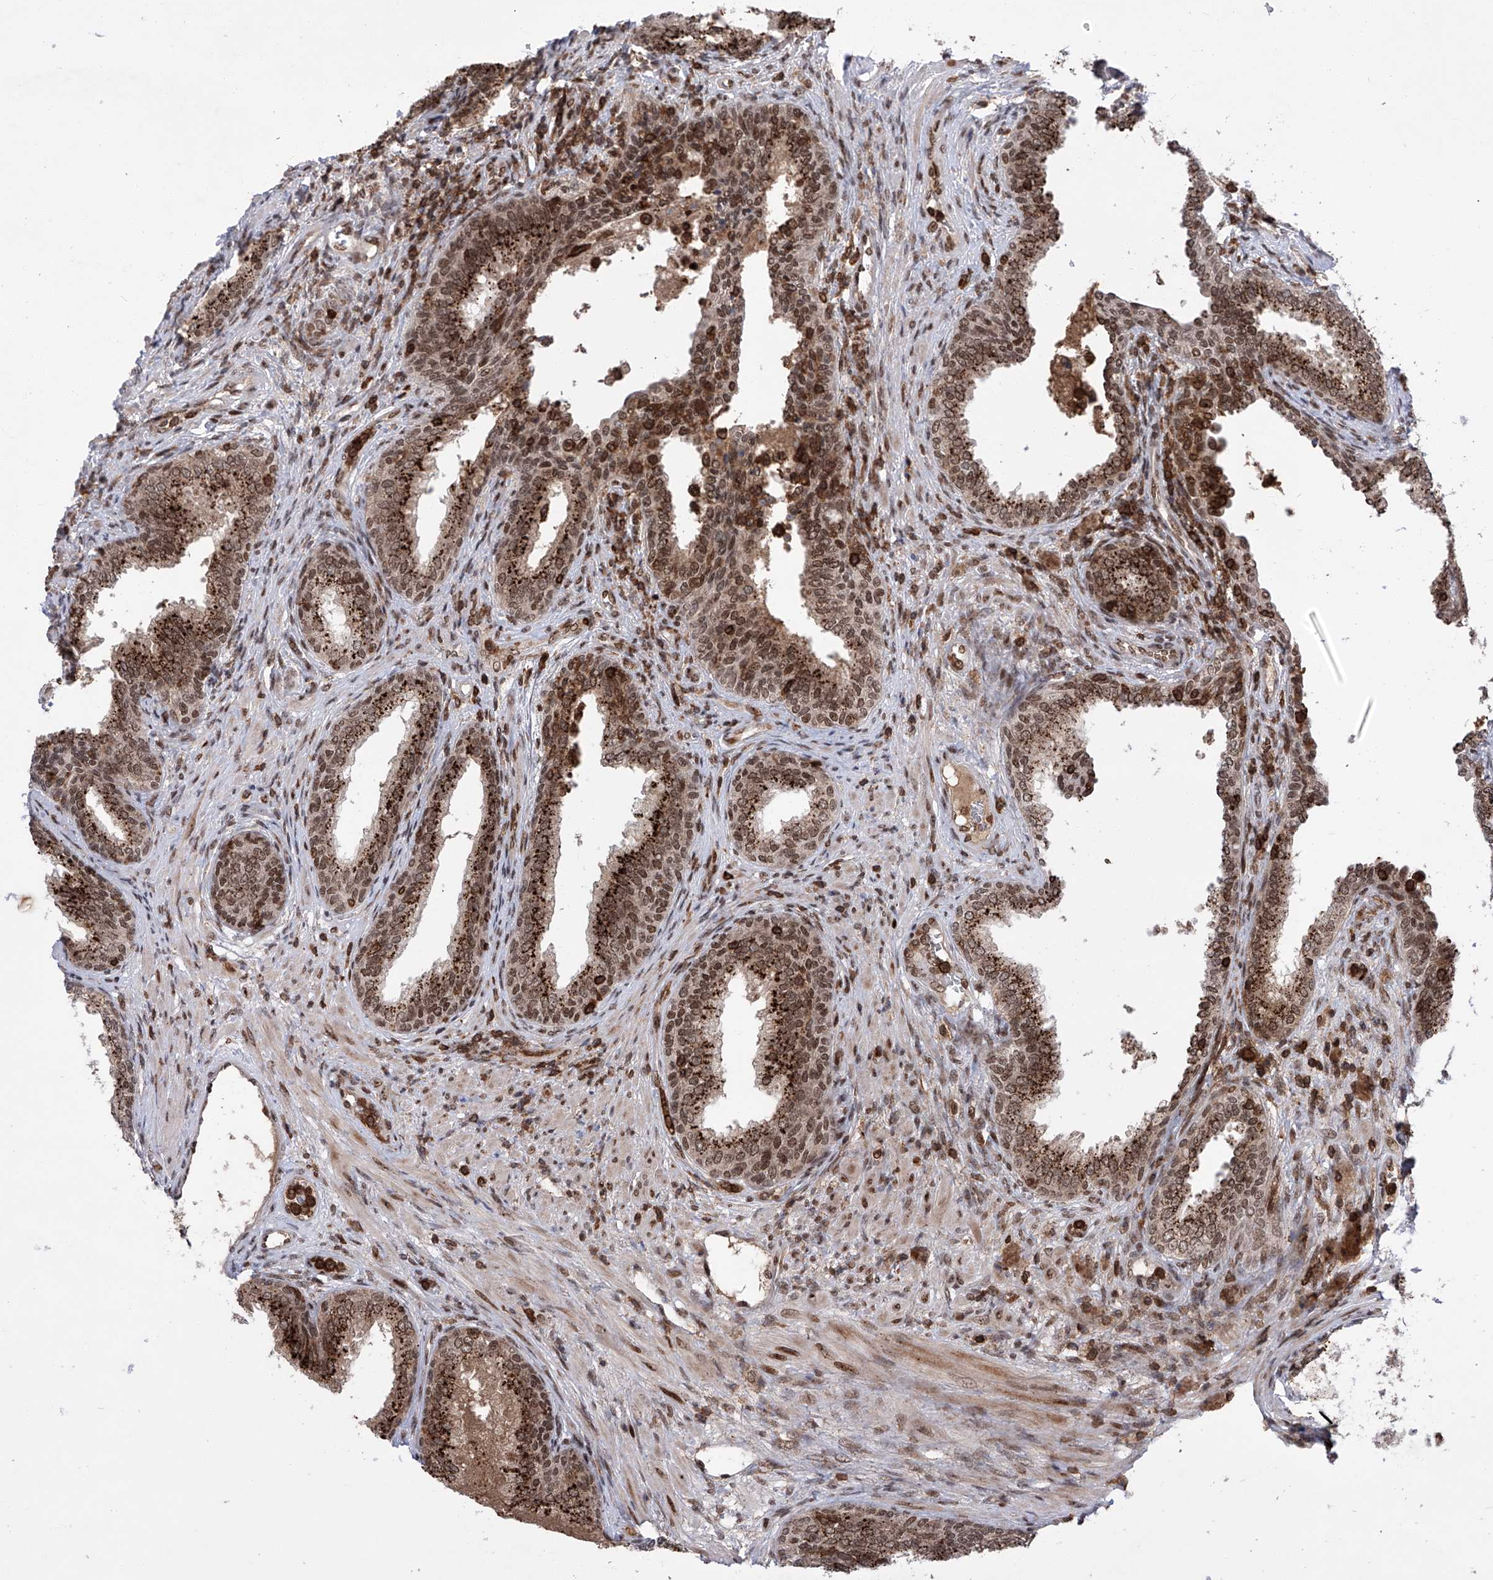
{"staining": {"intensity": "strong", "quantity": ">75%", "location": "cytoplasmic/membranous,nuclear"}, "tissue": "prostate", "cell_type": "Glandular cells", "image_type": "normal", "snomed": [{"axis": "morphology", "description": "Normal tissue, NOS"}, {"axis": "topography", "description": "Prostate"}], "caption": "Unremarkable prostate shows strong cytoplasmic/membranous,nuclear expression in about >75% of glandular cells, visualized by immunohistochemistry. (DAB (3,3'-diaminobenzidine) = brown stain, brightfield microscopy at high magnification).", "gene": "ZNF280D", "patient": {"sex": "male", "age": 76}}